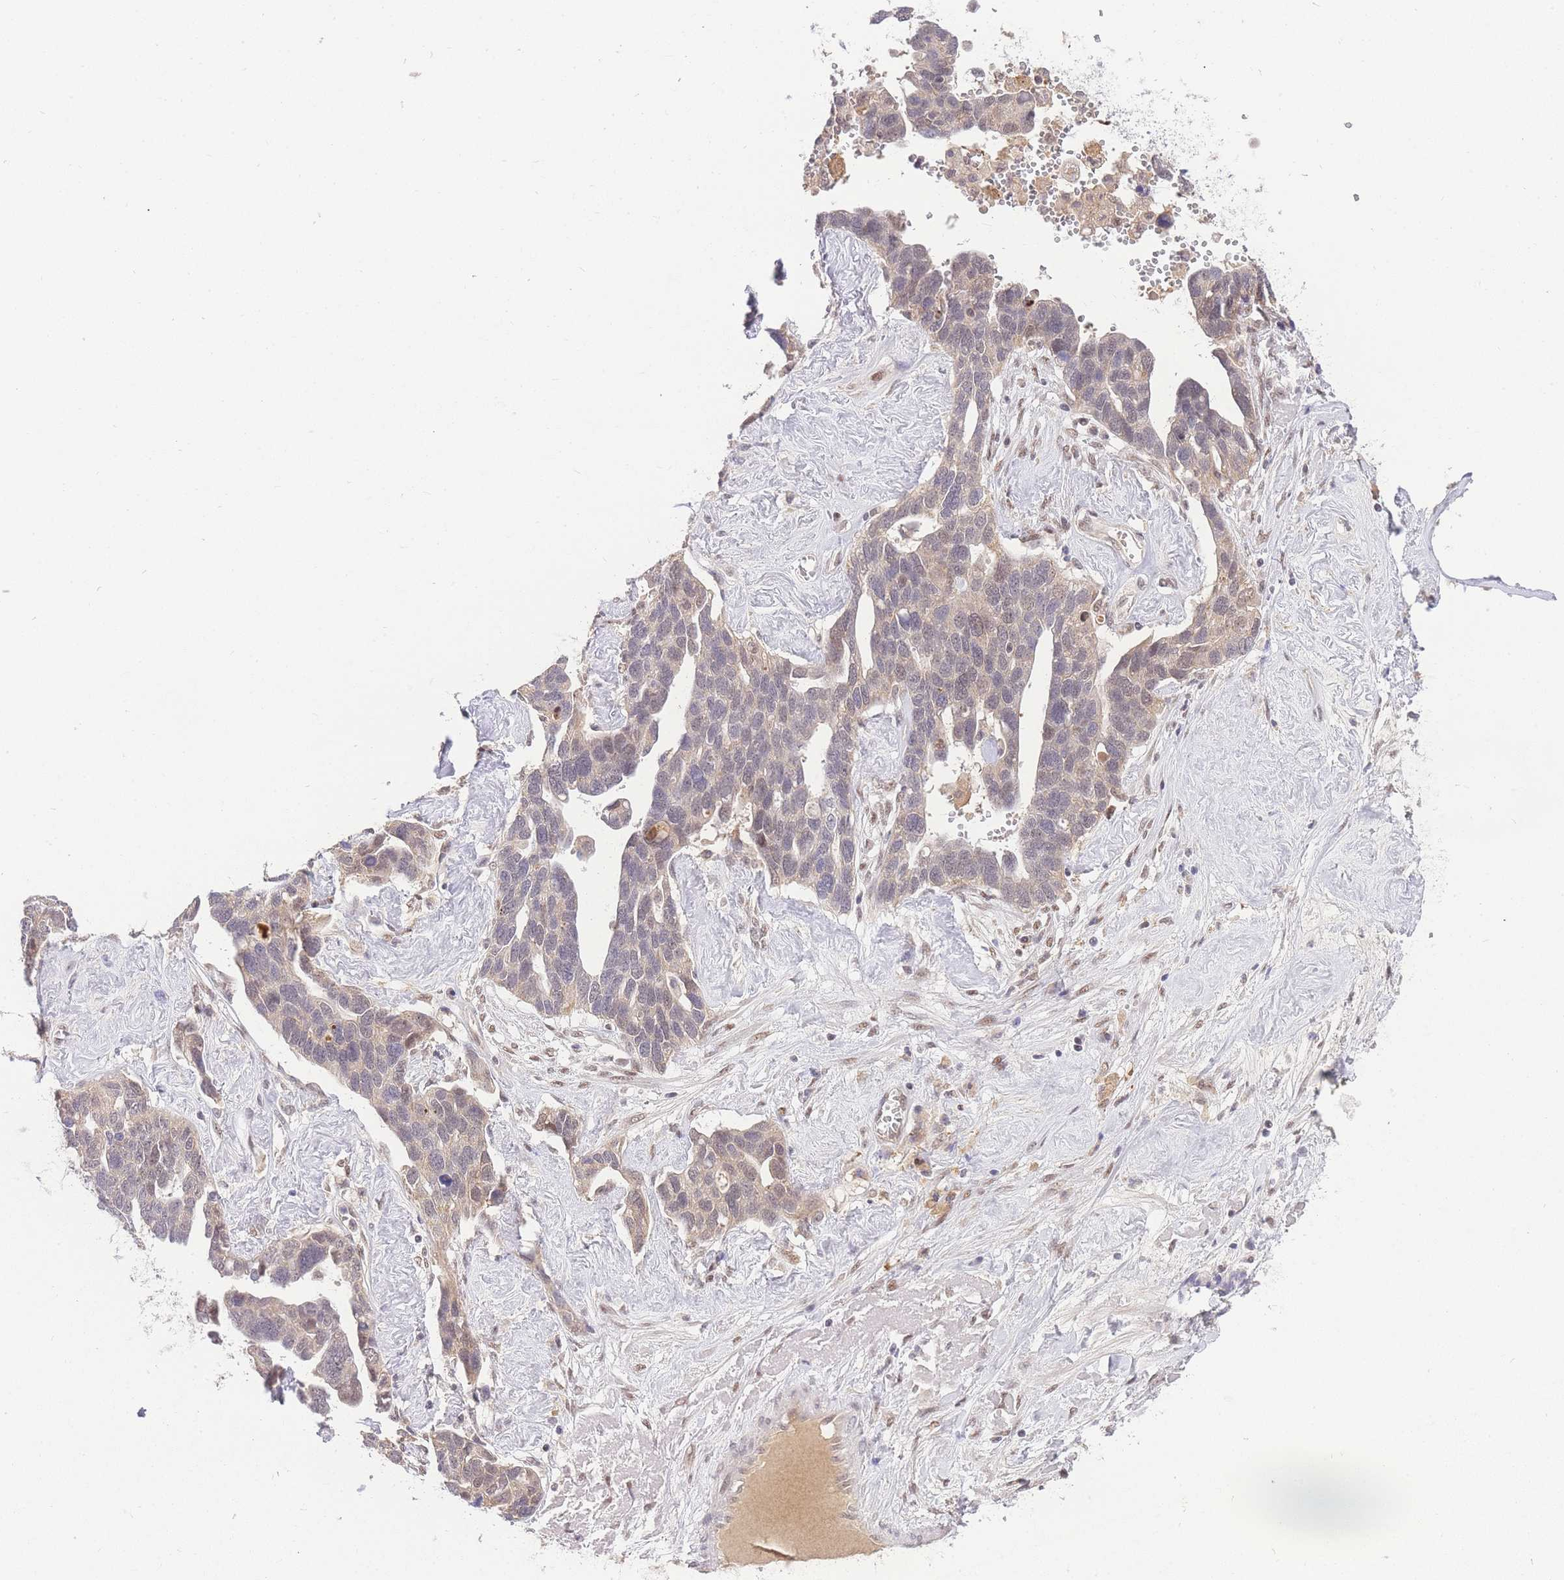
{"staining": {"intensity": "weak", "quantity": ">75%", "location": "cytoplasmic/membranous,nuclear"}, "tissue": "ovarian cancer", "cell_type": "Tumor cells", "image_type": "cancer", "snomed": [{"axis": "morphology", "description": "Cystadenocarcinoma, serous, NOS"}, {"axis": "topography", "description": "Ovary"}], "caption": "The image displays immunohistochemical staining of ovarian cancer. There is weak cytoplasmic/membranous and nuclear staining is seen in approximately >75% of tumor cells. (DAB = brown stain, brightfield microscopy at high magnification).", "gene": "PUS10", "patient": {"sex": "female", "age": 54}}